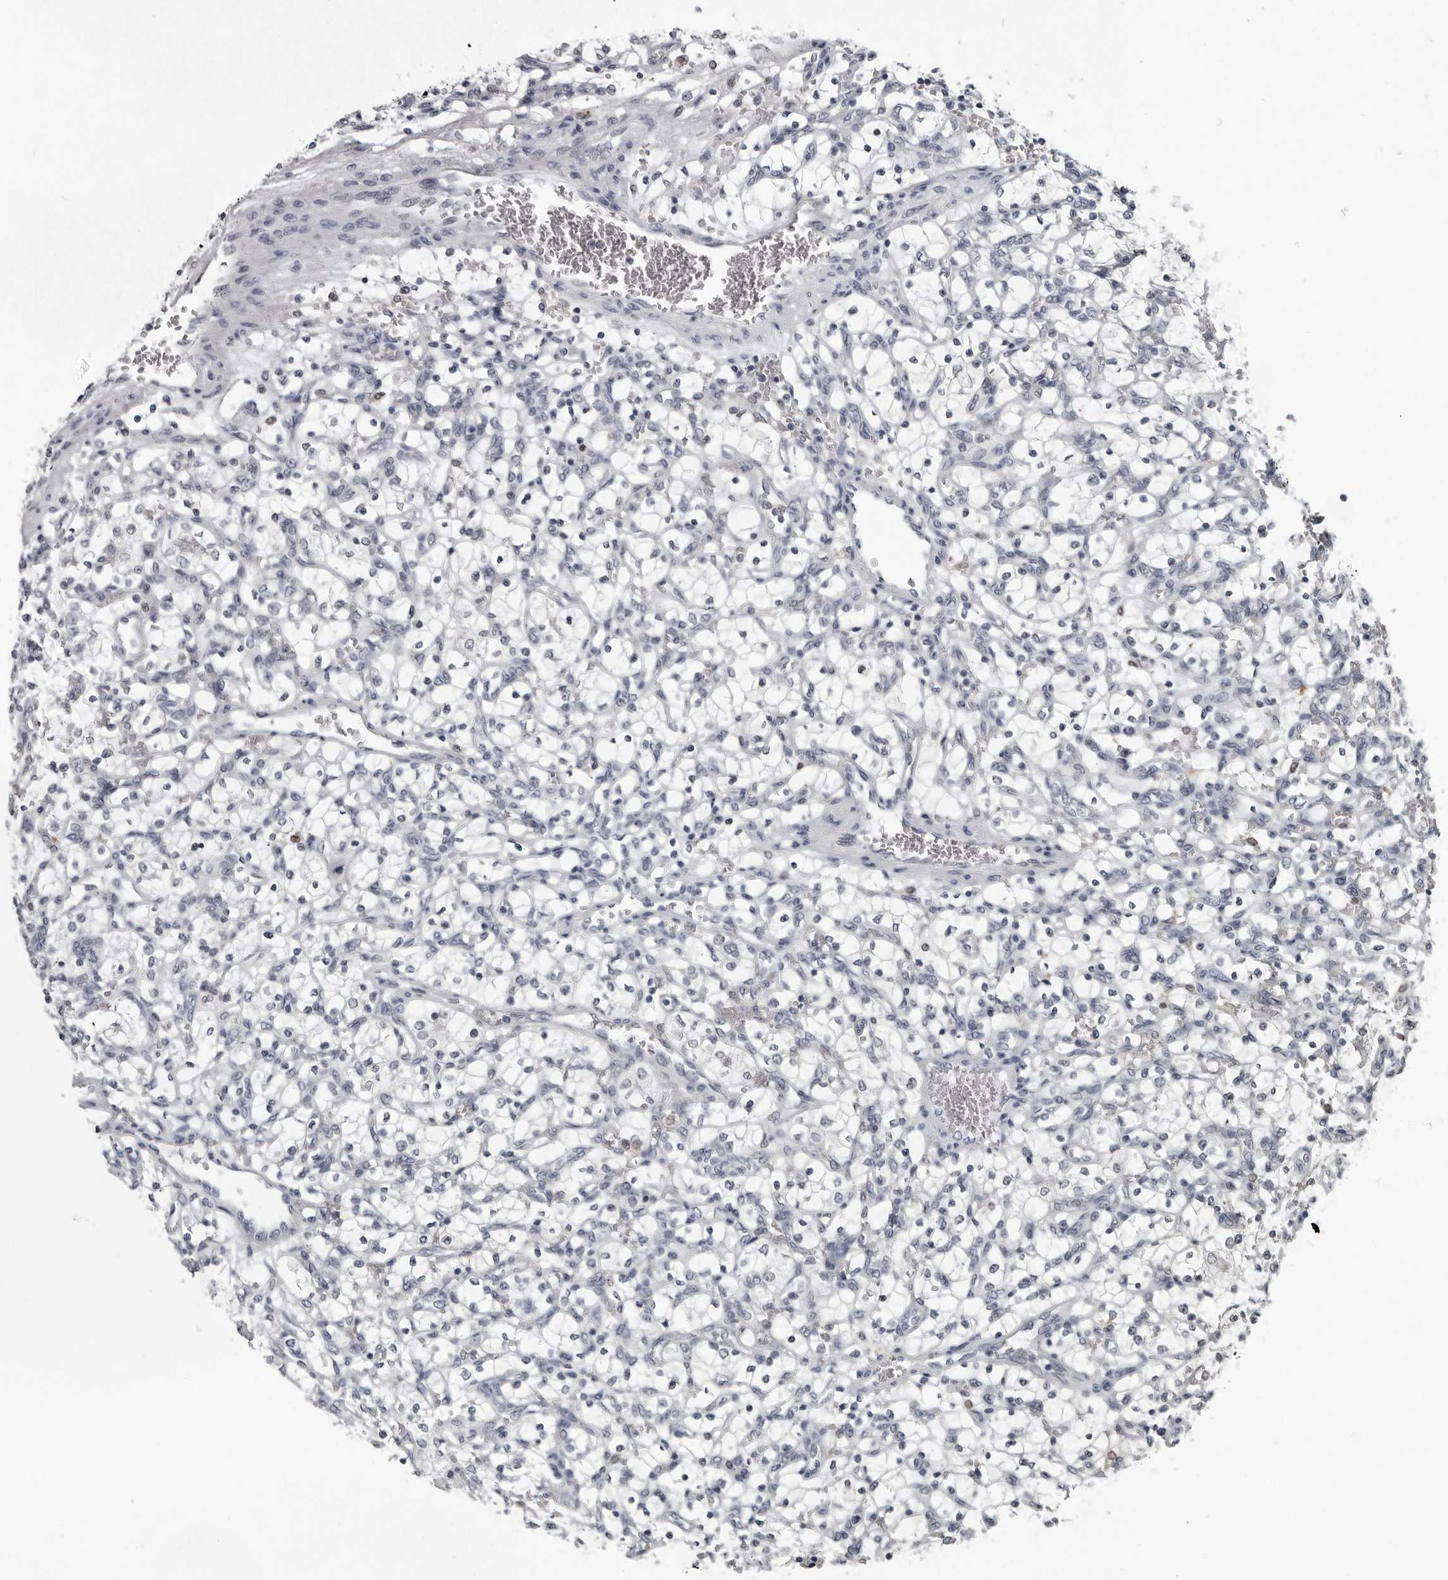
{"staining": {"intensity": "negative", "quantity": "none", "location": "none"}, "tissue": "renal cancer", "cell_type": "Tumor cells", "image_type": "cancer", "snomed": [{"axis": "morphology", "description": "Adenocarcinoma, NOS"}, {"axis": "topography", "description": "Kidney"}], "caption": "Tumor cells are negative for brown protein staining in renal adenocarcinoma.", "gene": "LZIC", "patient": {"sex": "female", "age": 69}}